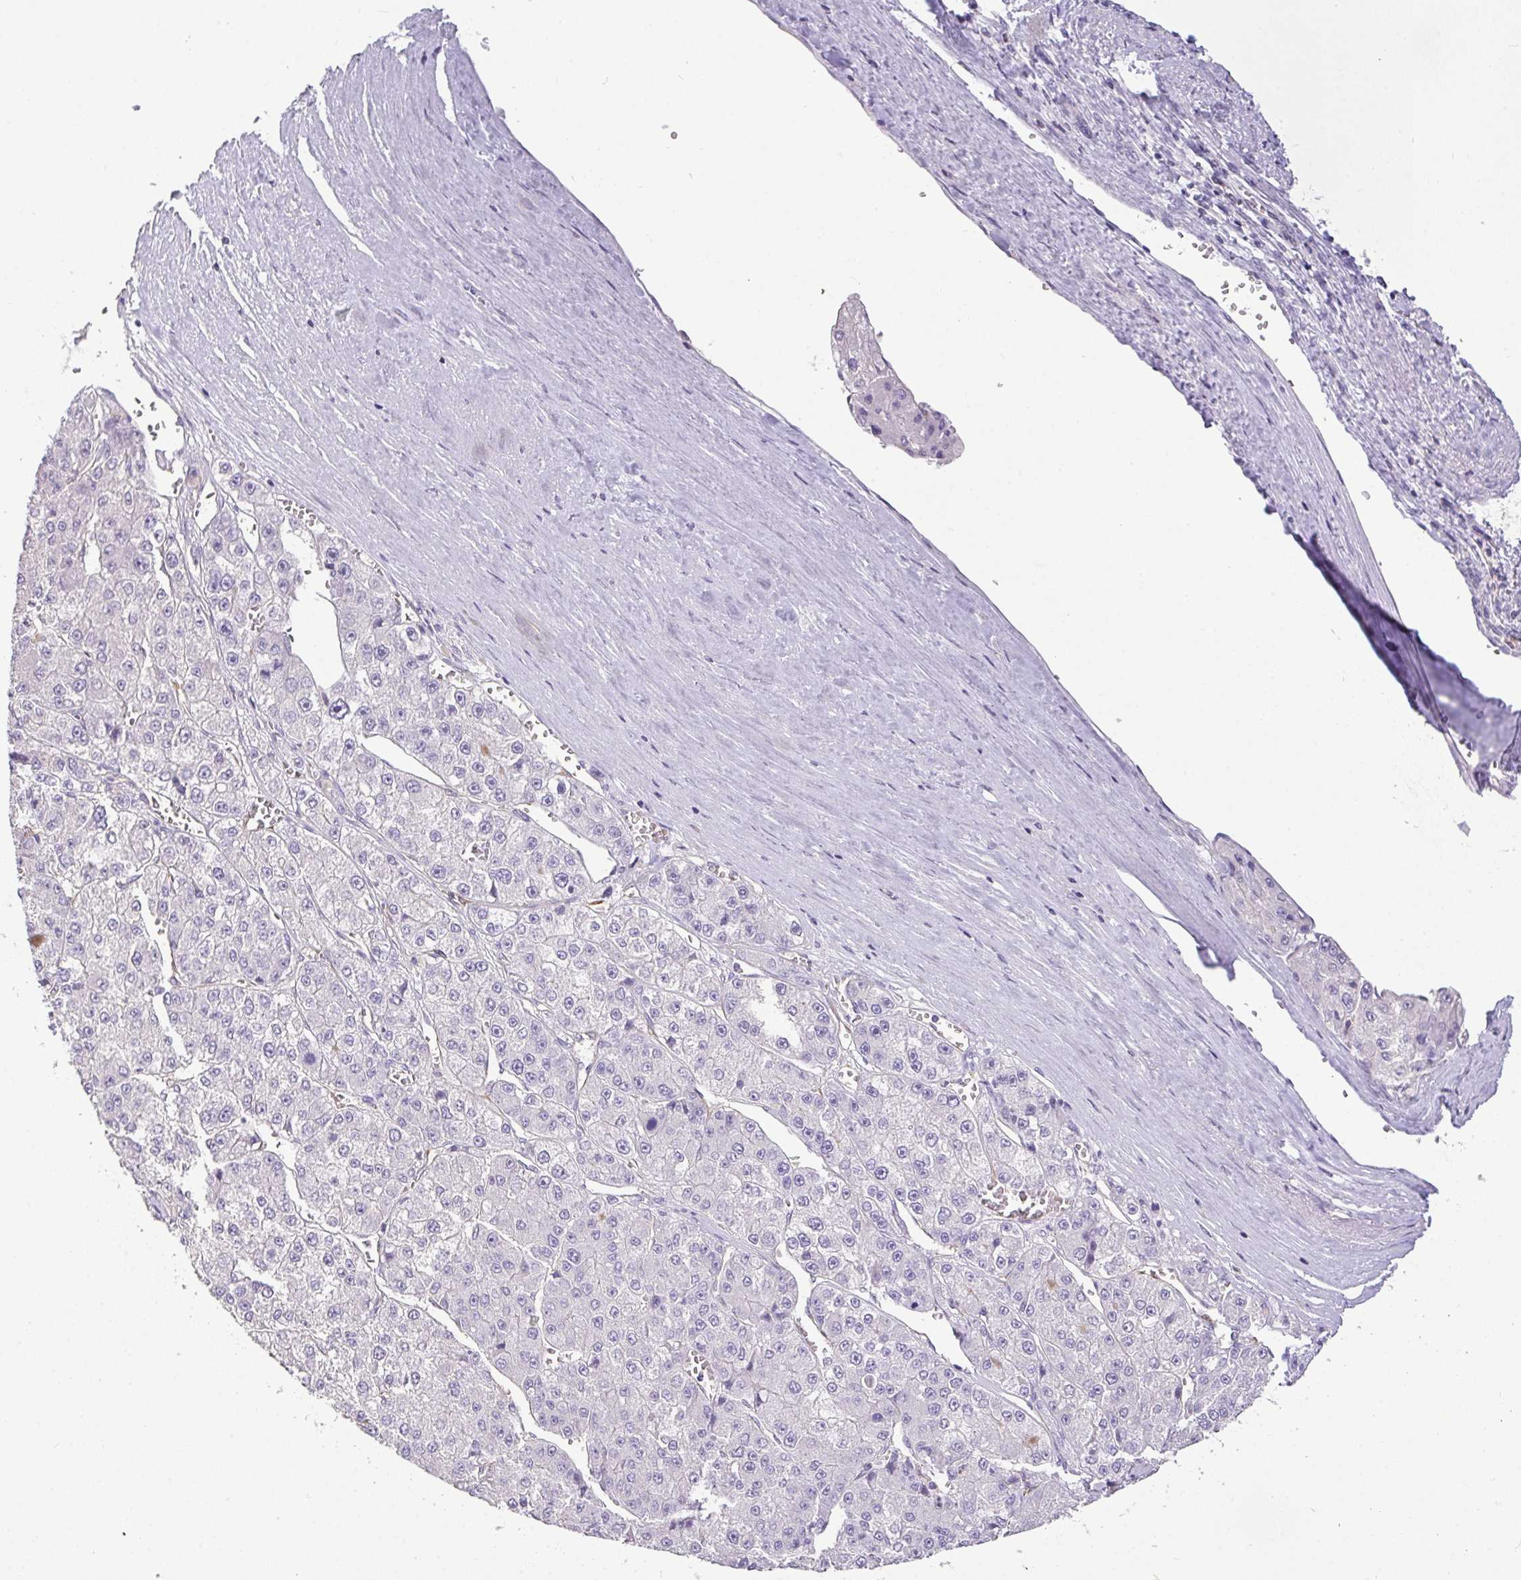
{"staining": {"intensity": "negative", "quantity": "none", "location": "none"}, "tissue": "liver cancer", "cell_type": "Tumor cells", "image_type": "cancer", "snomed": [{"axis": "morphology", "description": "Carcinoma, Hepatocellular, NOS"}, {"axis": "topography", "description": "Liver"}], "caption": "There is no significant expression in tumor cells of liver hepatocellular carcinoma.", "gene": "LIPE", "patient": {"sex": "female", "age": 73}}